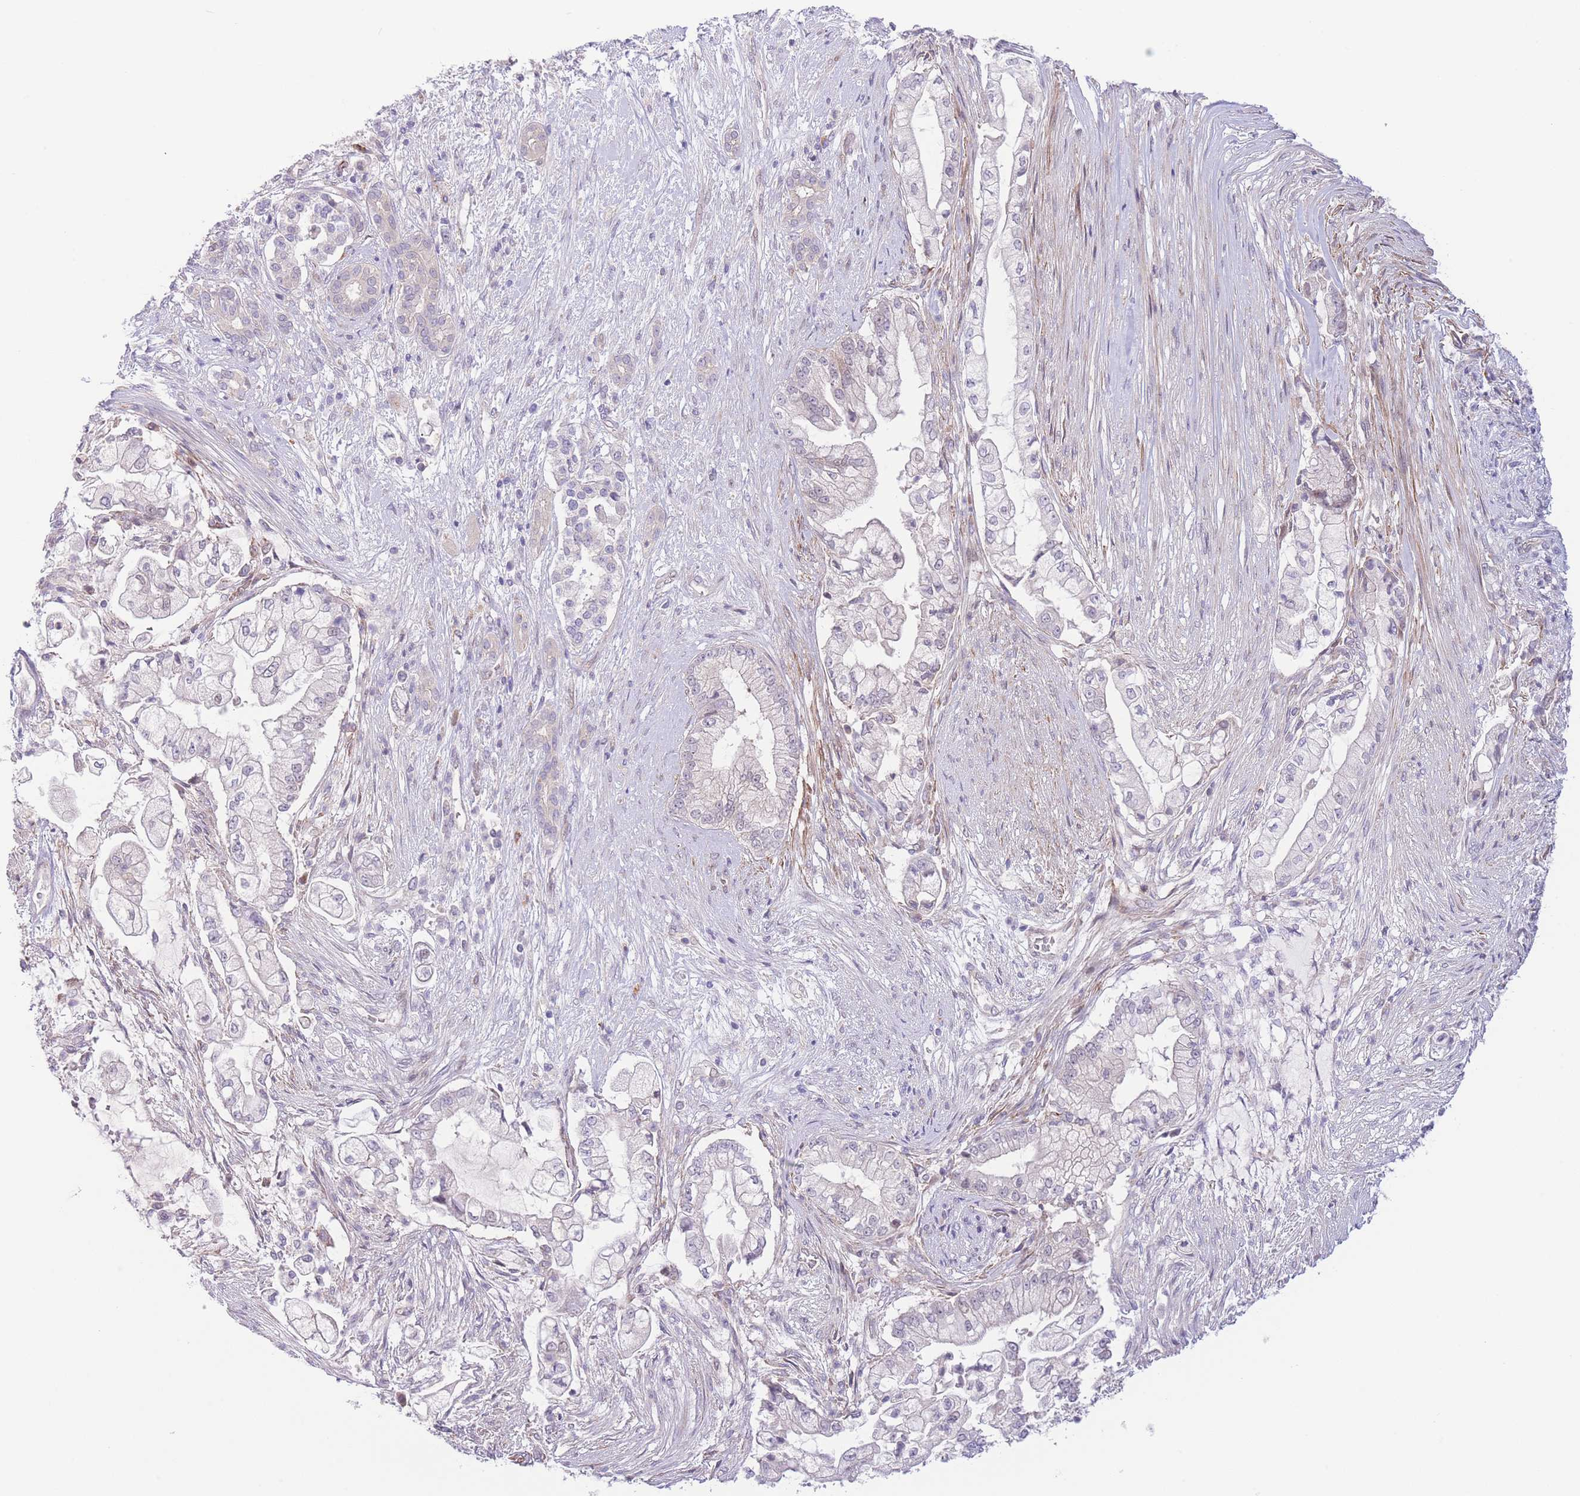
{"staining": {"intensity": "negative", "quantity": "none", "location": "none"}, "tissue": "pancreatic cancer", "cell_type": "Tumor cells", "image_type": "cancer", "snomed": [{"axis": "morphology", "description": "Adenocarcinoma, NOS"}, {"axis": "topography", "description": "Pancreas"}], "caption": "Micrograph shows no significant protein positivity in tumor cells of pancreatic adenocarcinoma.", "gene": "C9orf152", "patient": {"sex": "female", "age": 69}}